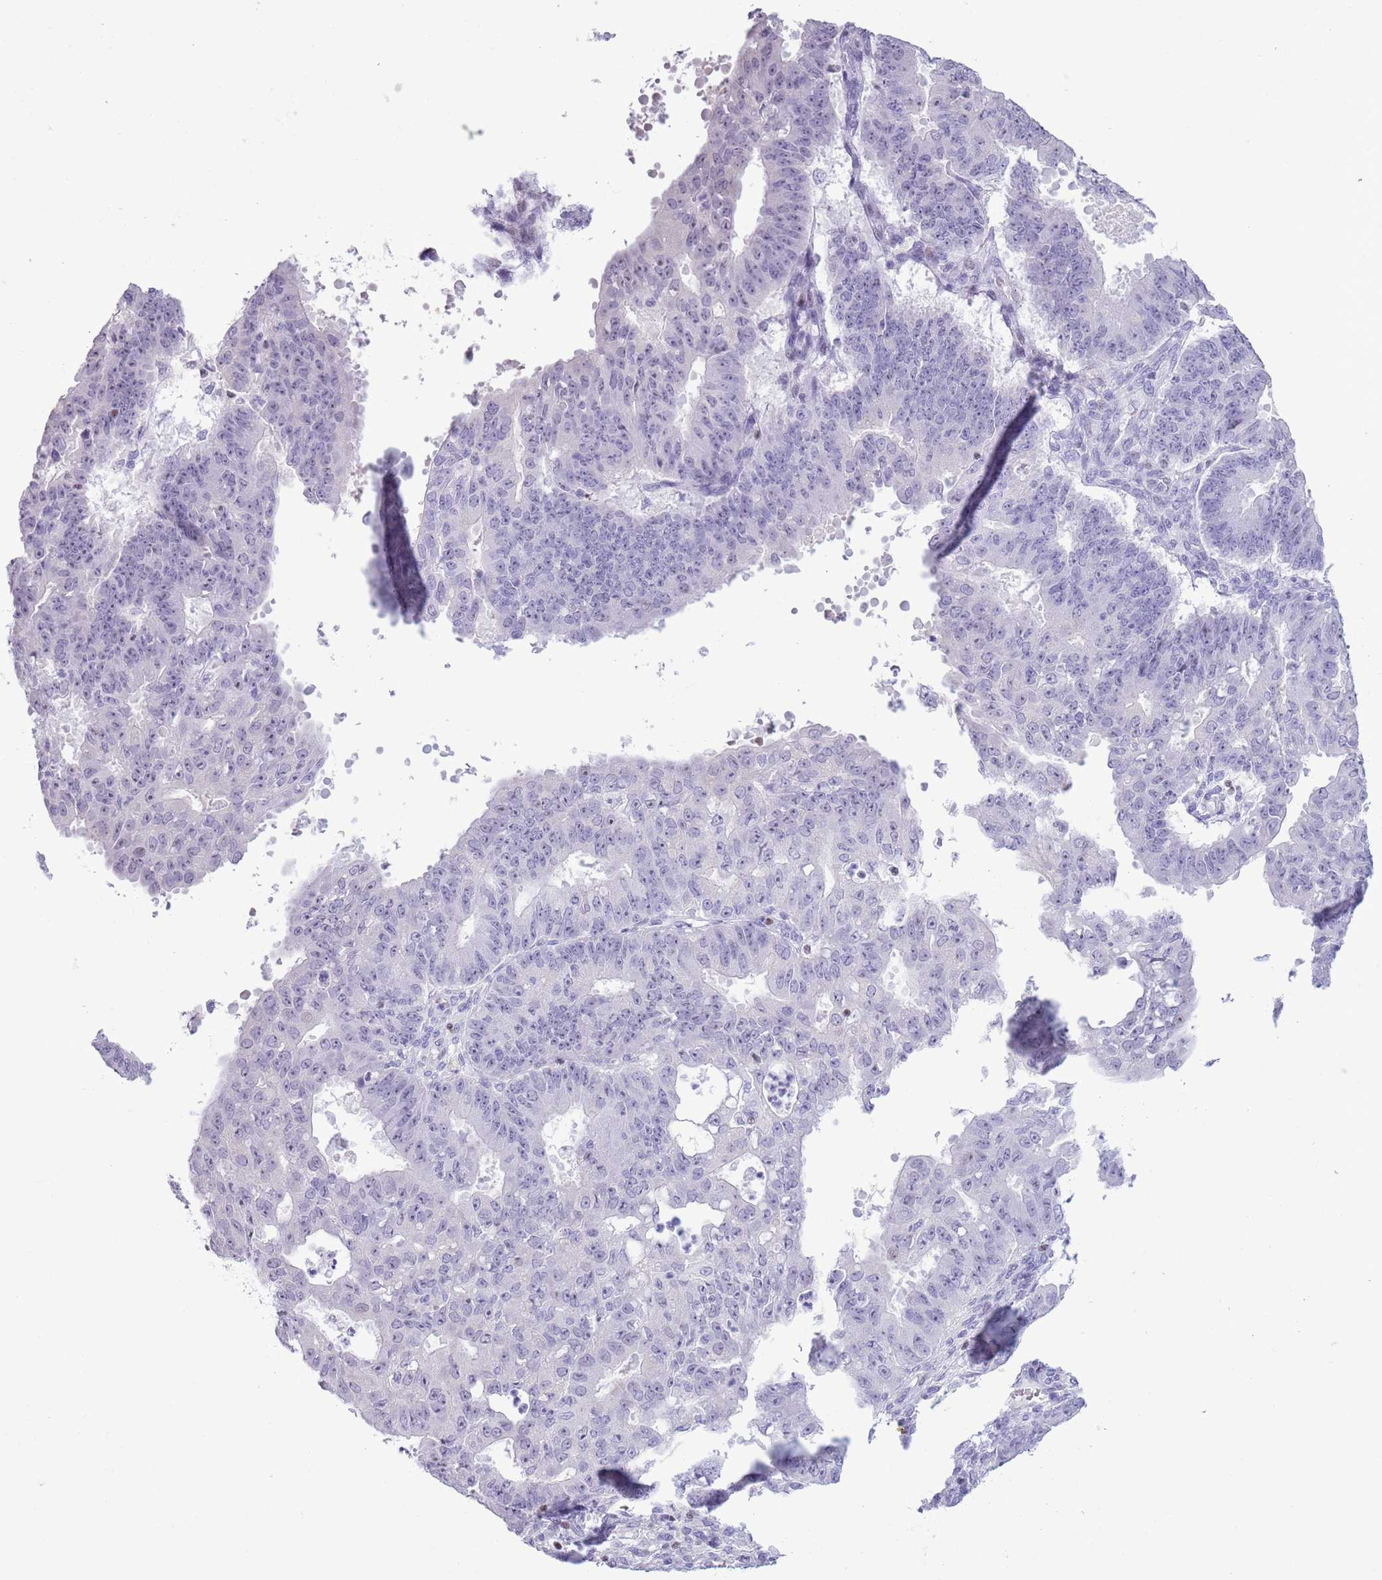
{"staining": {"intensity": "negative", "quantity": "none", "location": "none"}, "tissue": "ovarian cancer", "cell_type": "Tumor cells", "image_type": "cancer", "snomed": [{"axis": "morphology", "description": "Carcinoma, endometroid"}, {"axis": "topography", "description": "Appendix"}, {"axis": "topography", "description": "Ovary"}], "caption": "Immunohistochemistry (IHC) of human ovarian cancer (endometroid carcinoma) displays no expression in tumor cells.", "gene": "BCL11B", "patient": {"sex": "female", "age": 42}}